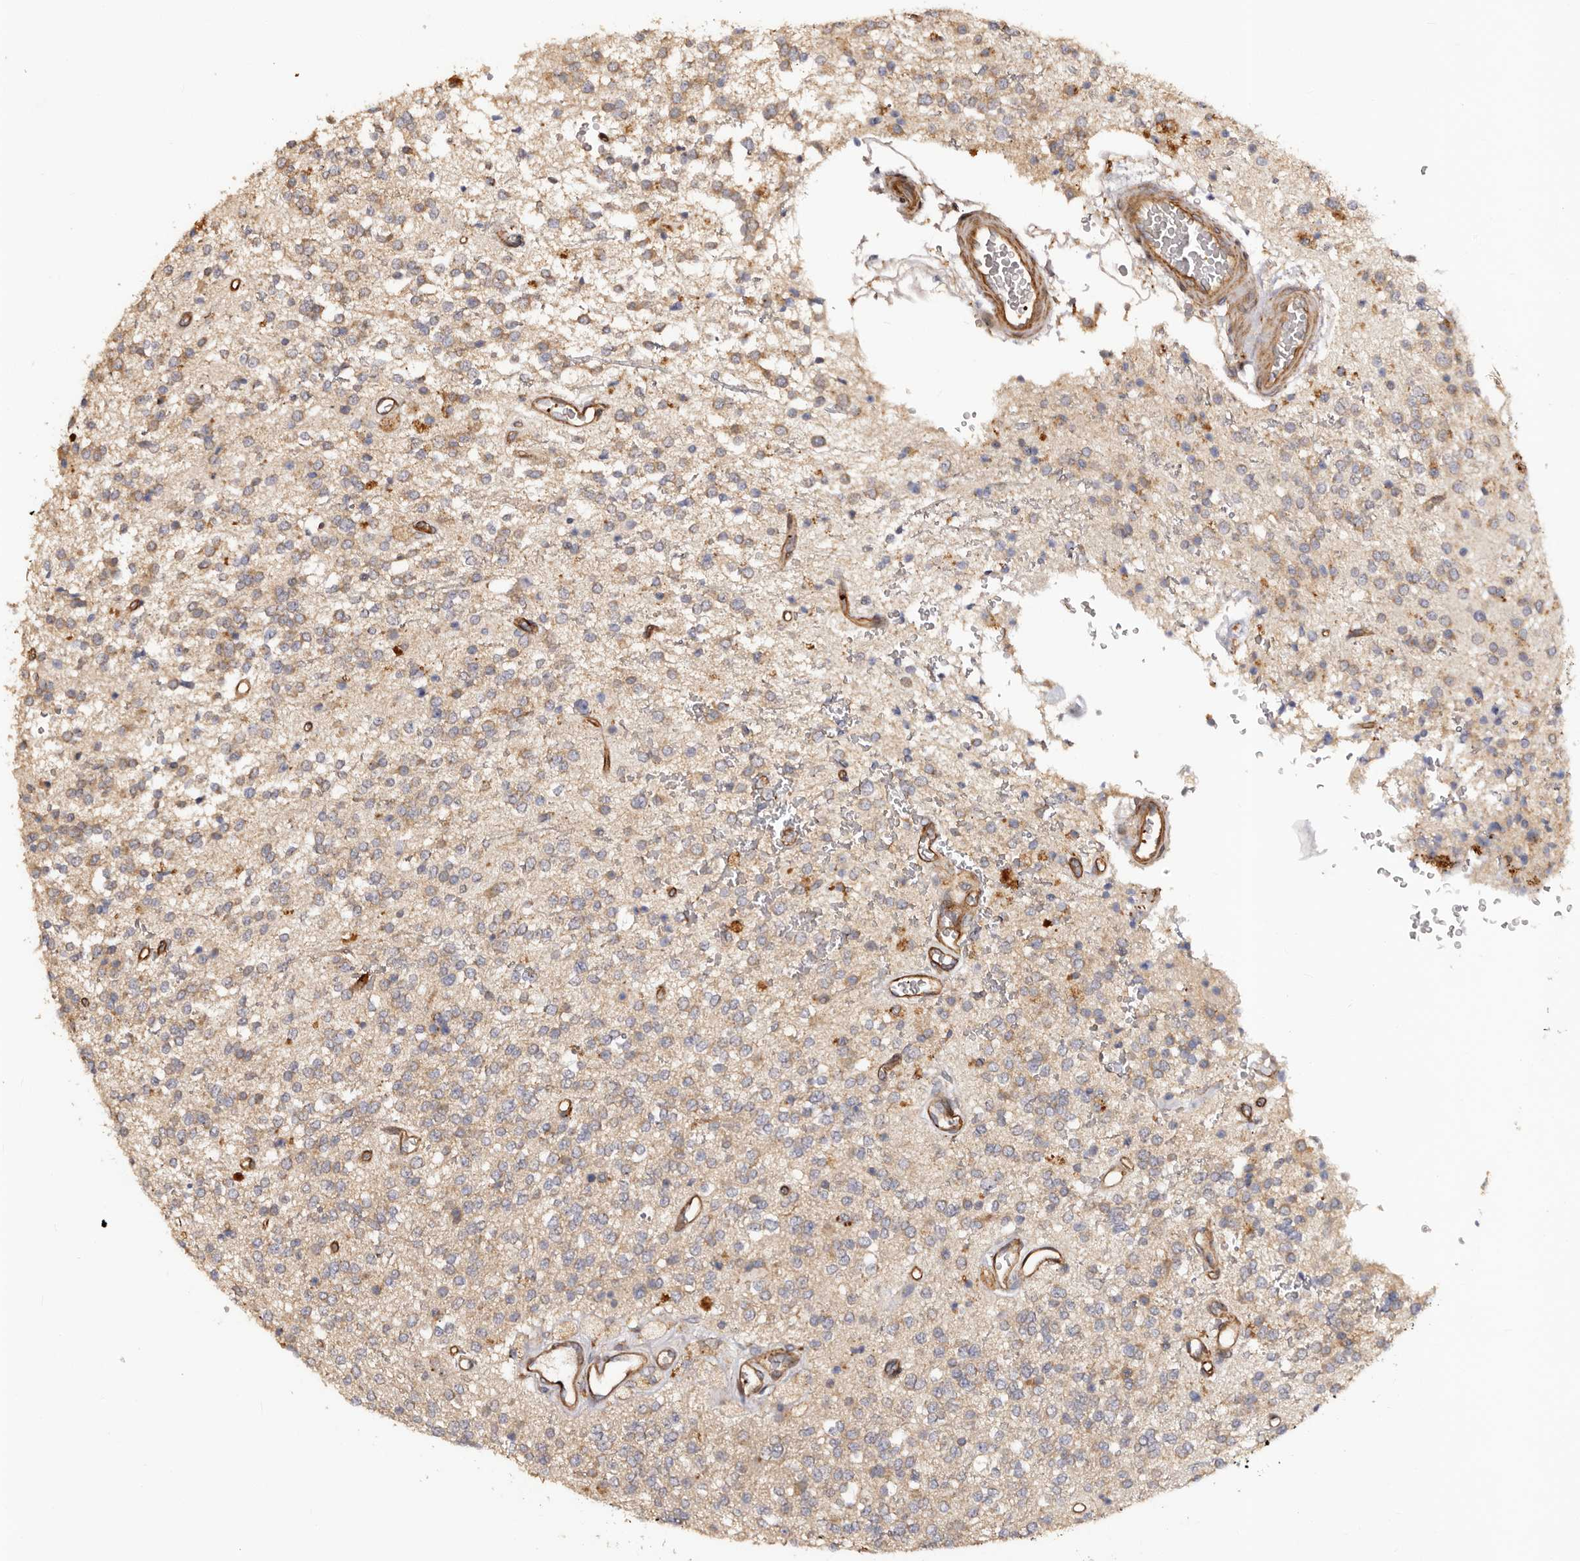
{"staining": {"intensity": "weak", "quantity": "25%-75%", "location": "cytoplasmic/membranous"}, "tissue": "glioma", "cell_type": "Tumor cells", "image_type": "cancer", "snomed": [{"axis": "morphology", "description": "Glioma, malignant, High grade"}, {"axis": "topography", "description": "Brain"}], "caption": "Human malignant glioma (high-grade) stained for a protein (brown) displays weak cytoplasmic/membranous positive positivity in about 25%-75% of tumor cells.", "gene": "GTPBP1", "patient": {"sex": "male", "age": 34}}